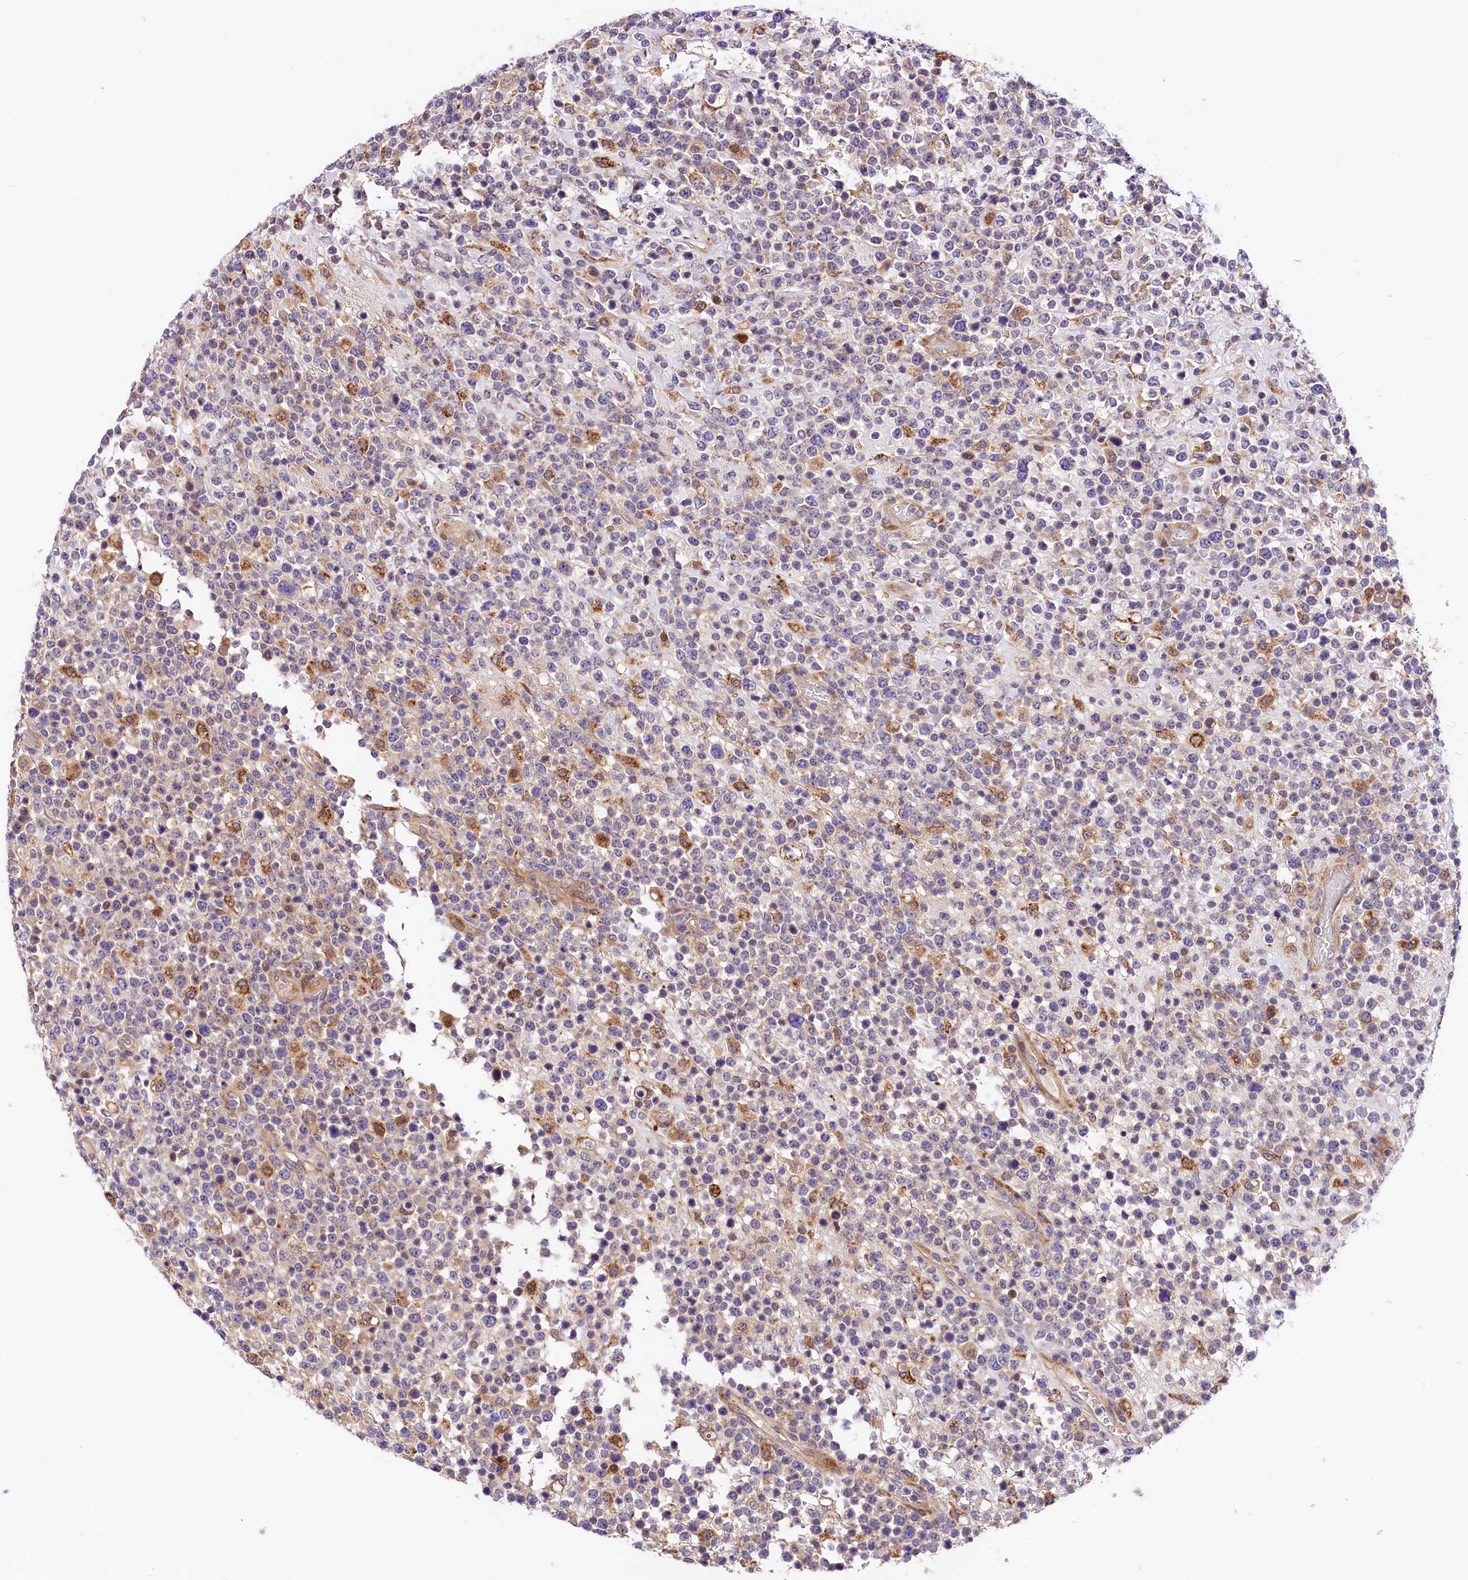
{"staining": {"intensity": "negative", "quantity": "none", "location": "none"}, "tissue": "lymphoma", "cell_type": "Tumor cells", "image_type": "cancer", "snomed": [{"axis": "morphology", "description": "Malignant lymphoma, non-Hodgkin's type, High grade"}, {"axis": "topography", "description": "Colon"}], "caption": "Tumor cells show no significant protein expression in lymphoma.", "gene": "ARMC6", "patient": {"sex": "female", "age": 53}}